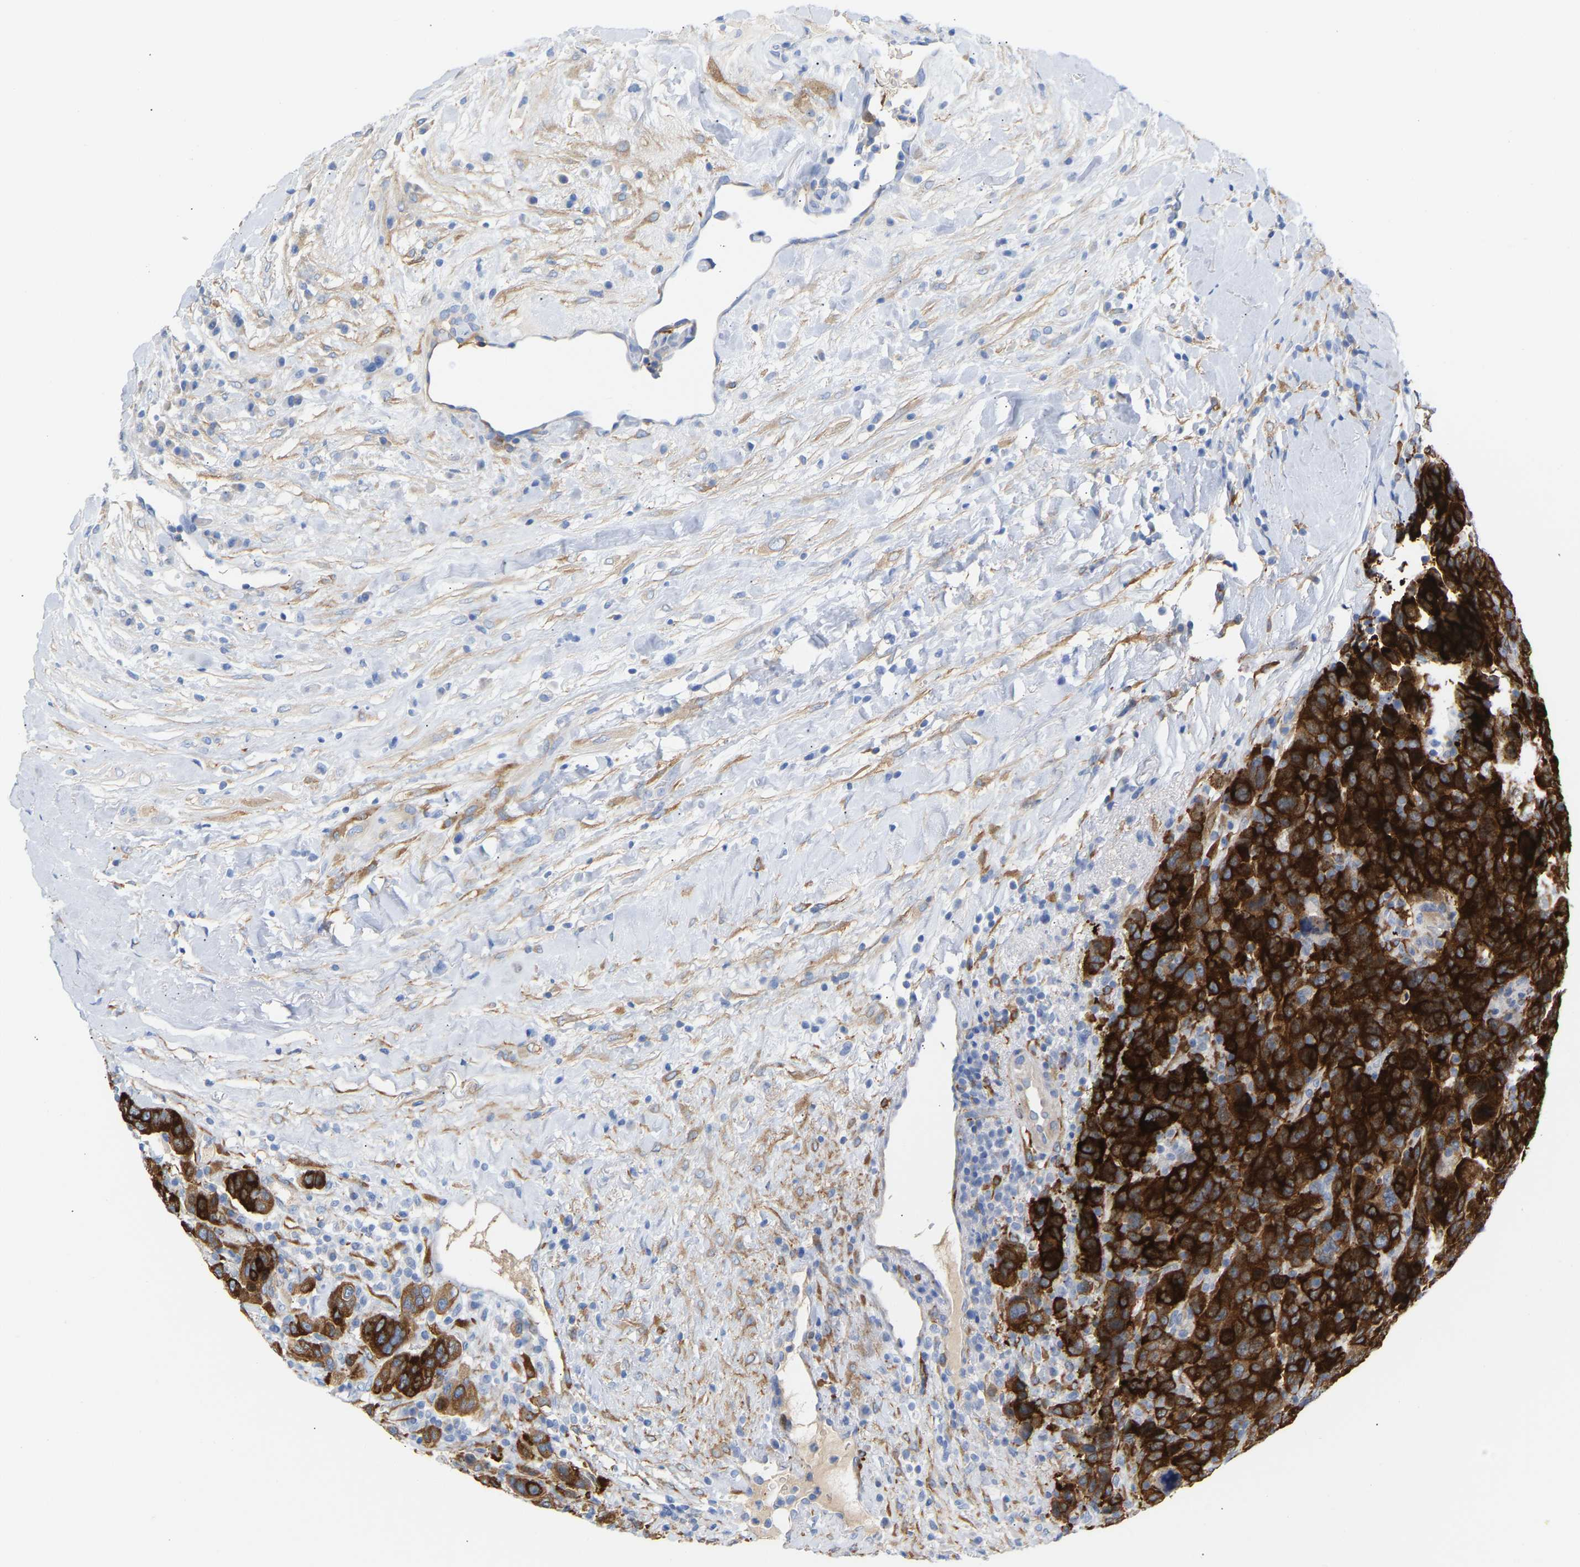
{"staining": {"intensity": "strong", "quantity": ">75%", "location": "cytoplasmic/membranous"}, "tissue": "breast cancer", "cell_type": "Tumor cells", "image_type": "cancer", "snomed": [{"axis": "morphology", "description": "Duct carcinoma"}, {"axis": "topography", "description": "Breast"}], "caption": "An image of breast infiltrating ductal carcinoma stained for a protein shows strong cytoplasmic/membranous brown staining in tumor cells.", "gene": "AMPH", "patient": {"sex": "female", "age": 37}}